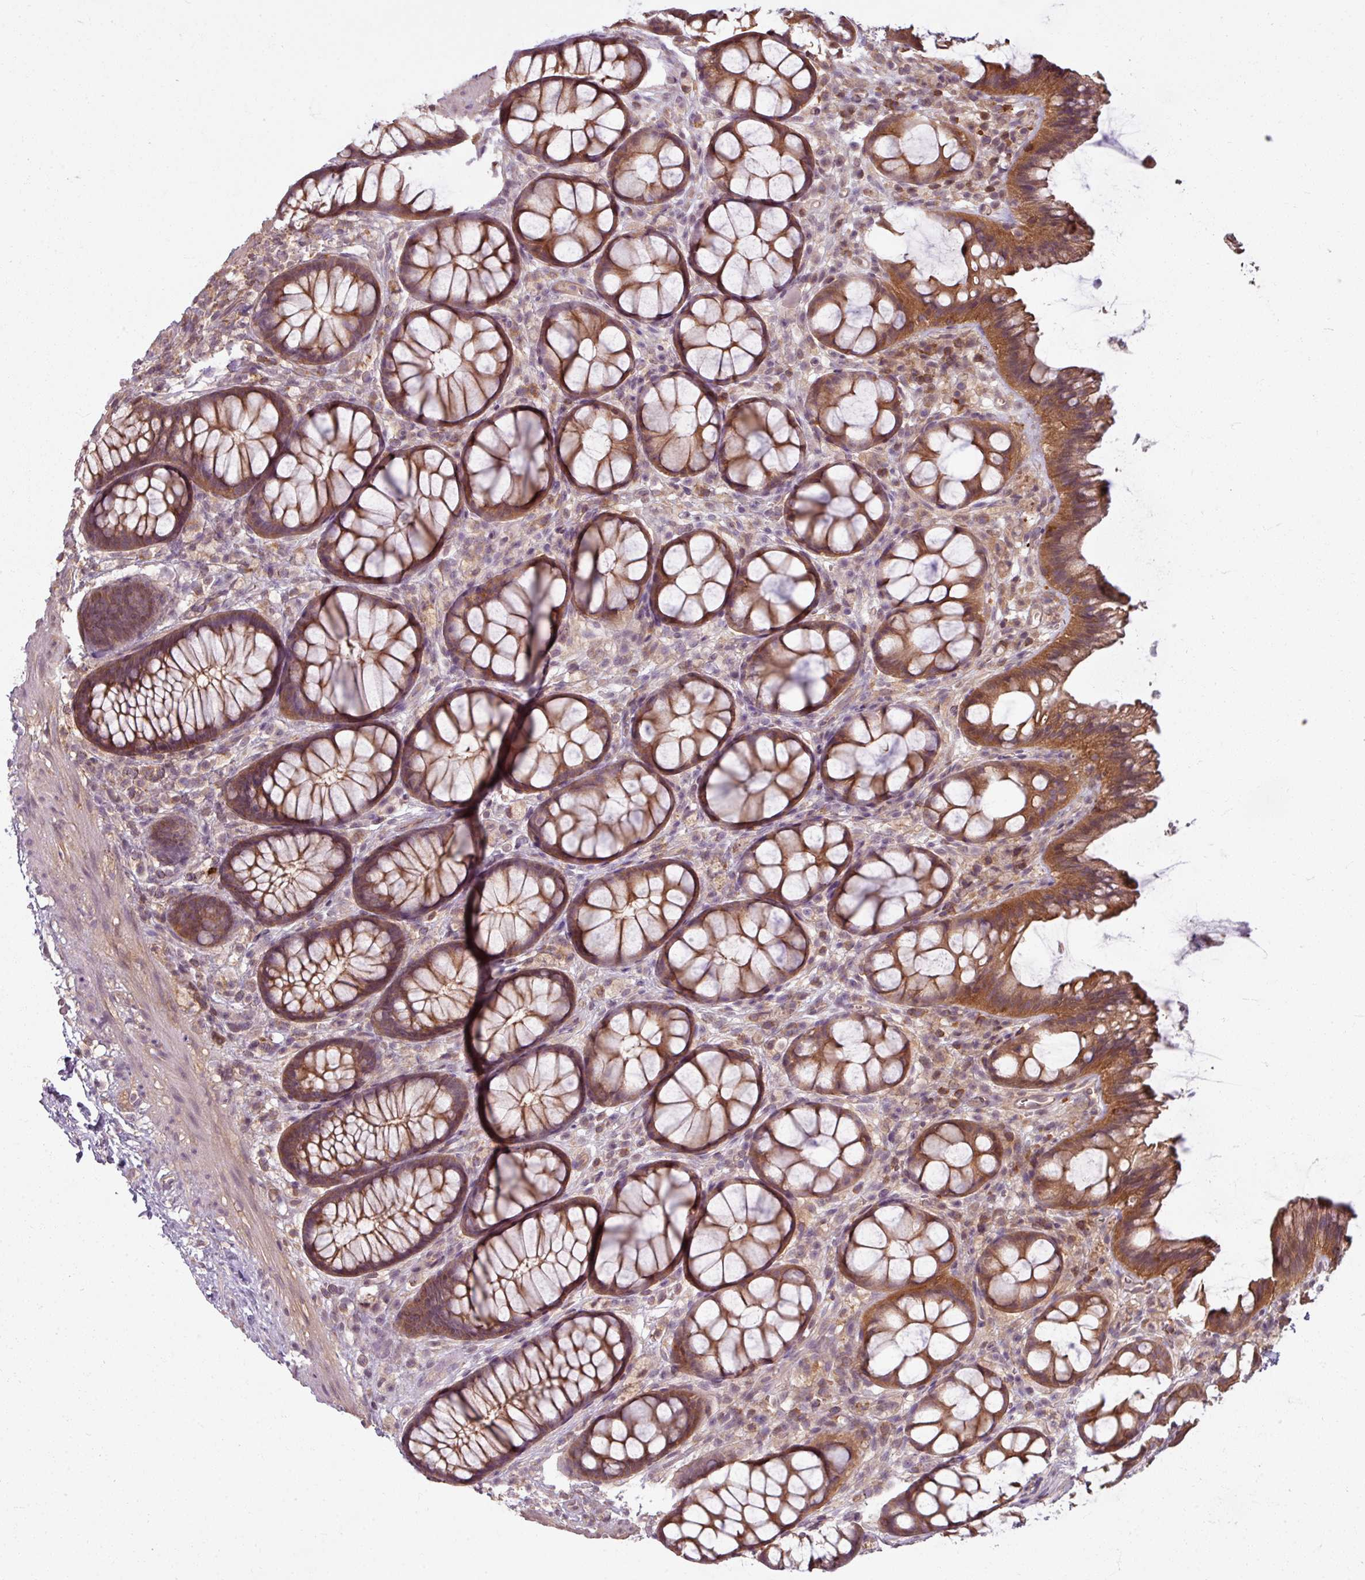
{"staining": {"intensity": "moderate", "quantity": ">75%", "location": "cytoplasmic/membranous"}, "tissue": "rectum", "cell_type": "Glandular cells", "image_type": "normal", "snomed": [{"axis": "morphology", "description": "Normal tissue, NOS"}, {"axis": "topography", "description": "Rectum"}], "caption": "This micrograph displays benign rectum stained with immunohistochemistry (IHC) to label a protein in brown. The cytoplasmic/membranous of glandular cells show moderate positivity for the protein. Nuclei are counter-stained blue.", "gene": "TUSC3", "patient": {"sex": "female", "age": 67}}